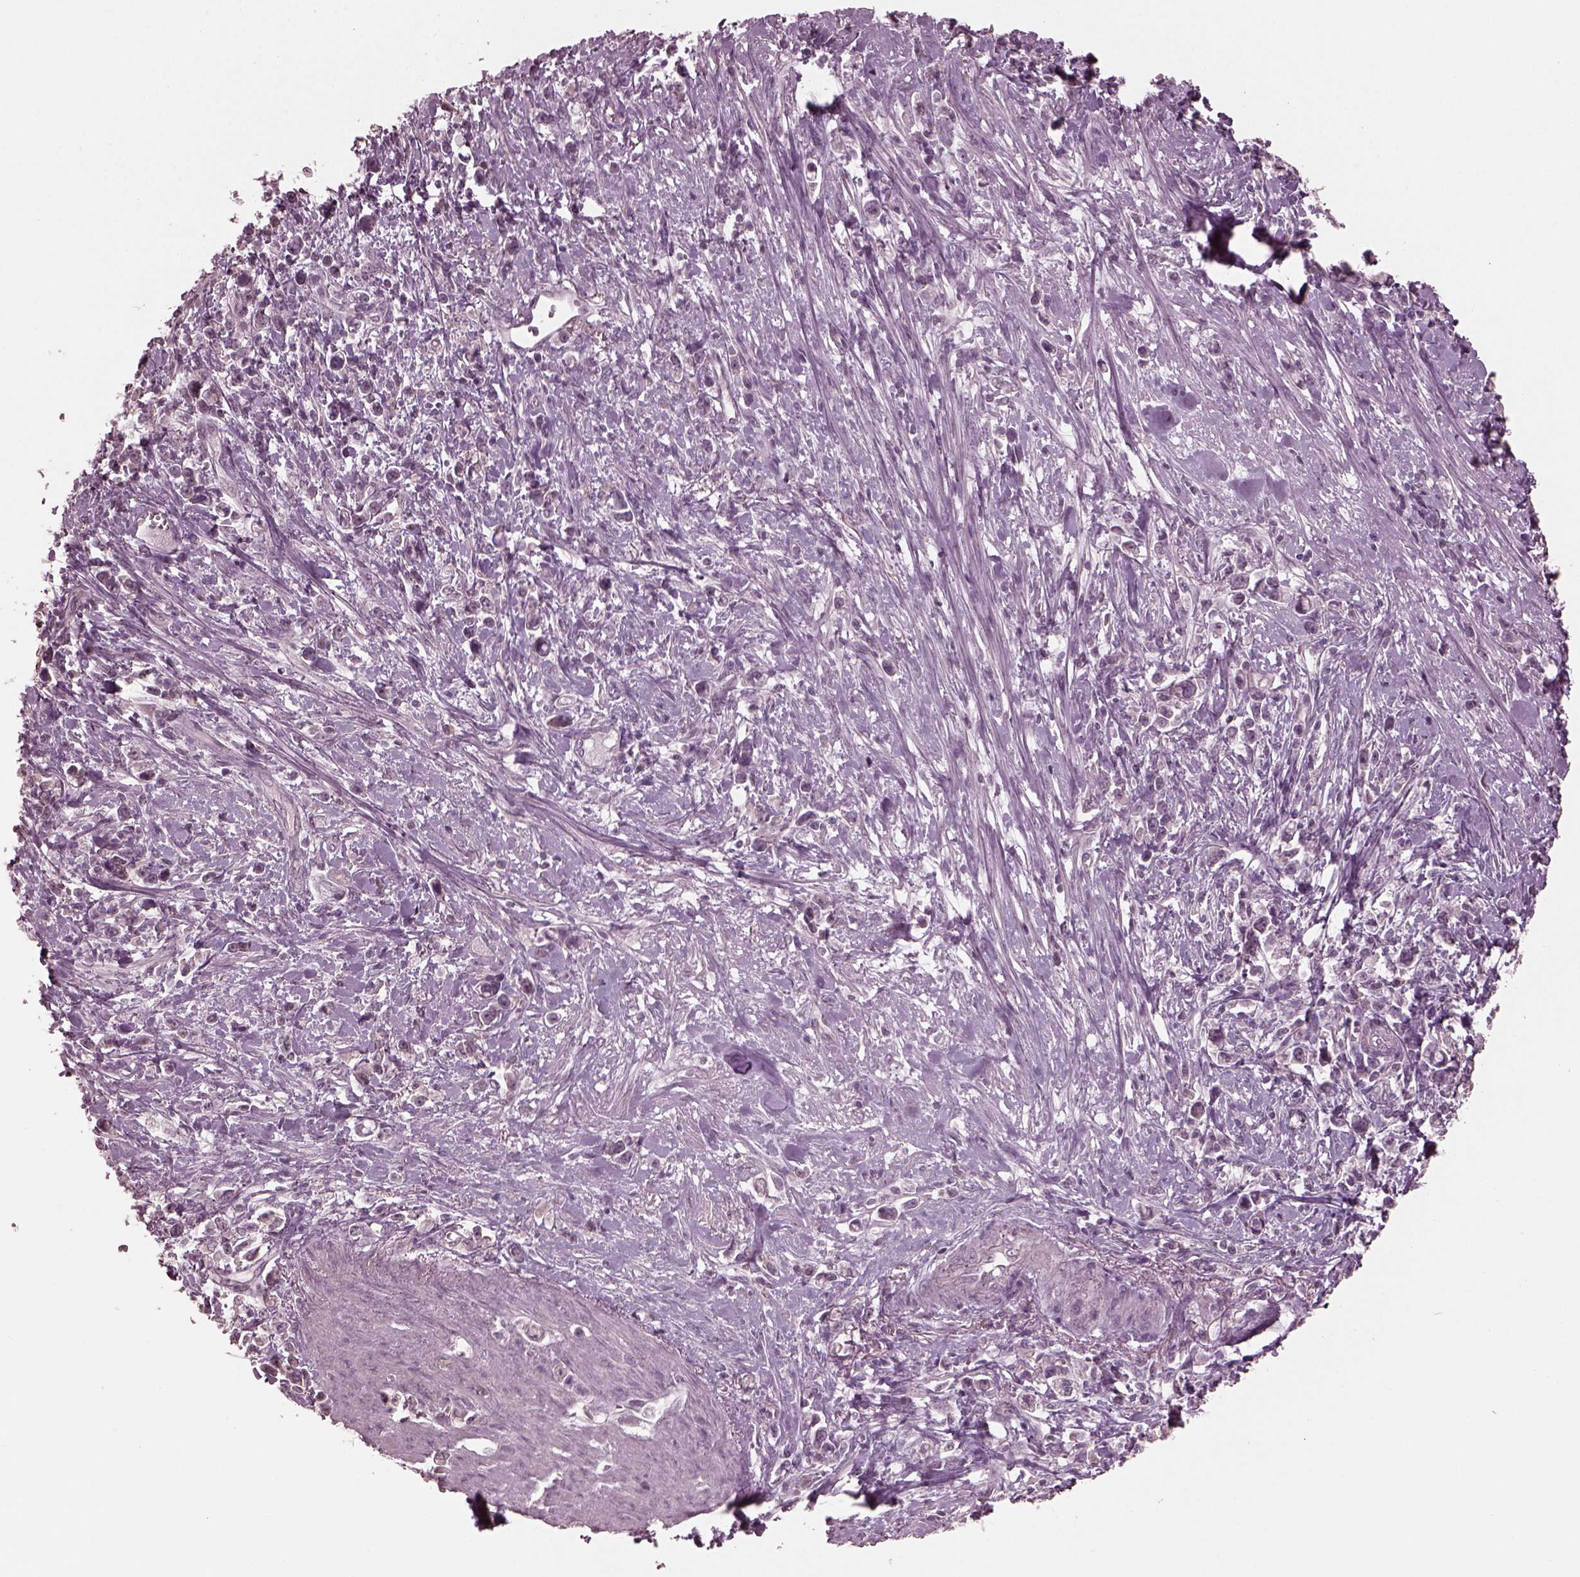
{"staining": {"intensity": "negative", "quantity": "none", "location": "none"}, "tissue": "stomach cancer", "cell_type": "Tumor cells", "image_type": "cancer", "snomed": [{"axis": "morphology", "description": "Adenocarcinoma, NOS"}, {"axis": "topography", "description": "Stomach"}], "caption": "High magnification brightfield microscopy of stomach cancer stained with DAB (3,3'-diaminobenzidine) (brown) and counterstained with hematoxylin (blue): tumor cells show no significant staining.", "gene": "RGS7", "patient": {"sex": "male", "age": 63}}